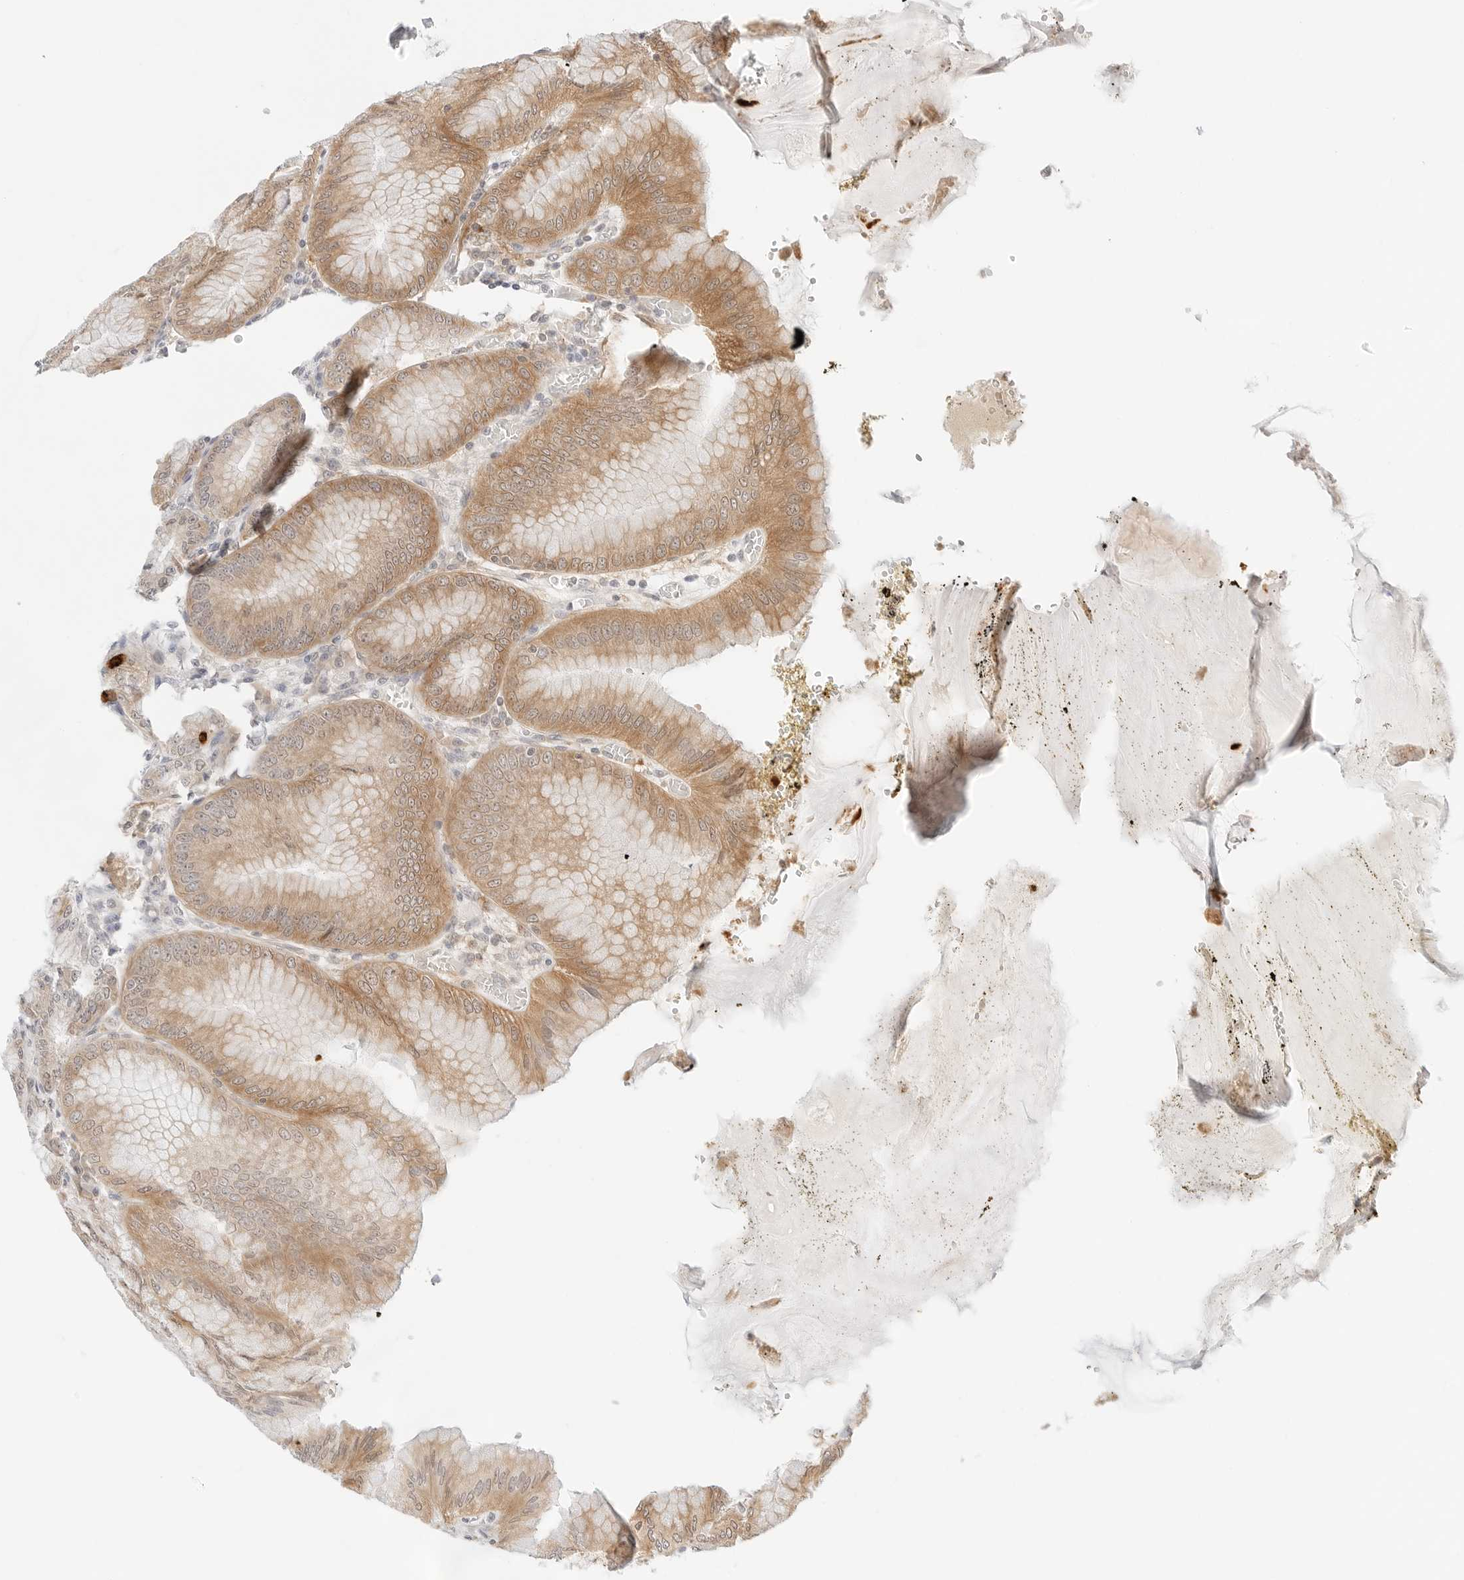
{"staining": {"intensity": "strong", "quantity": ">75%", "location": "cytoplasmic/membranous"}, "tissue": "stomach", "cell_type": "Glandular cells", "image_type": "normal", "snomed": [{"axis": "morphology", "description": "Normal tissue, NOS"}, {"axis": "topography", "description": "Stomach, lower"}], "caption": "Protein expression analysis of benign stomach demonstrates strong cytoplasmic/membranous positivity in approximately >75% of glandular cells. (brown staining indicates protein expression, while blue staining denotes nuclei).", "gene": "ERO1B", "patient": {"sex": "male", "age": 71}}